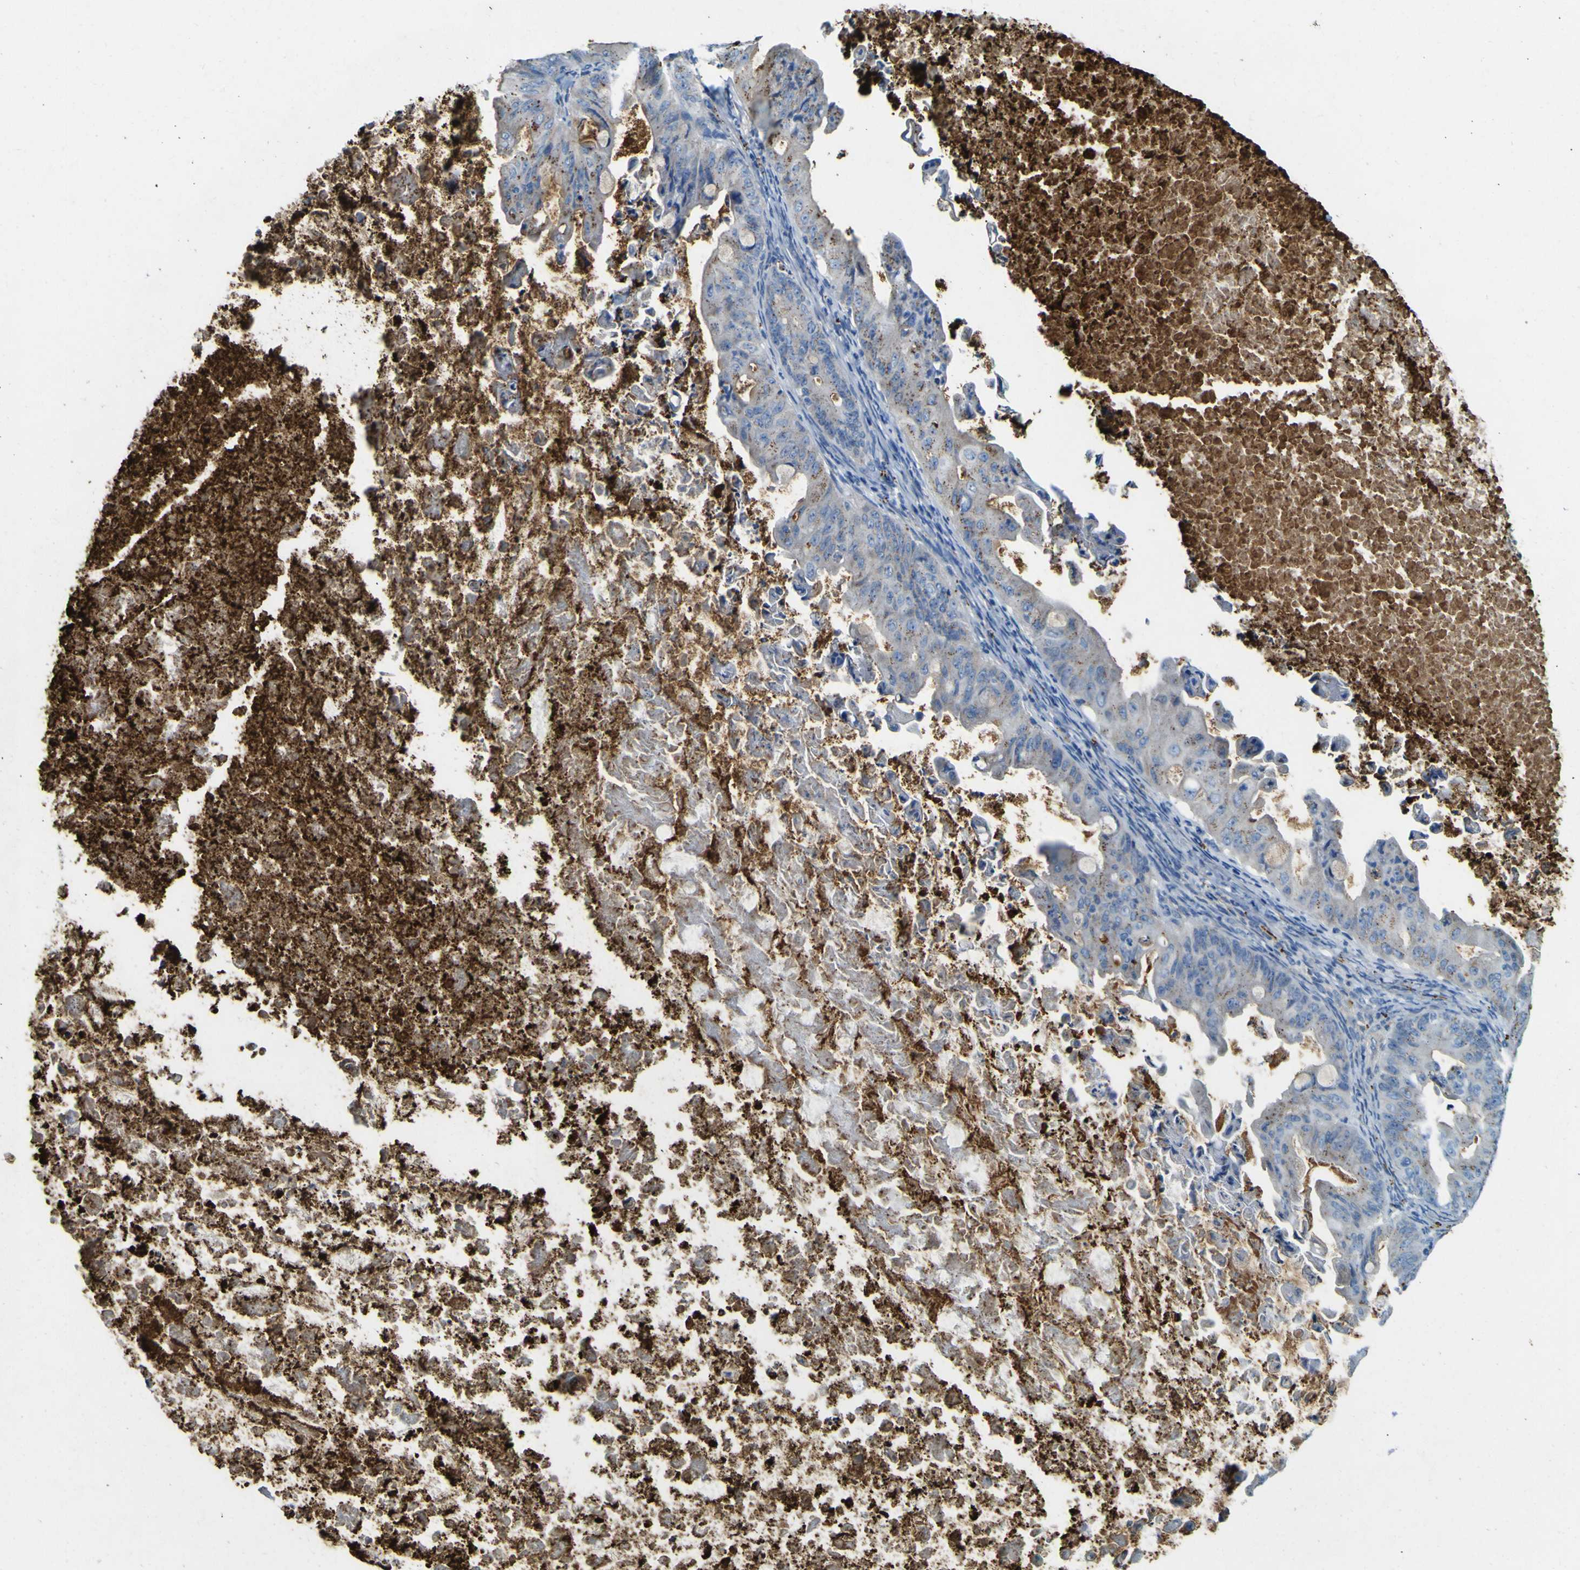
{"staining": {"intensity": "moderate", "quantity": "25%-75%", "location": "cytoplasmic/membranous"}, "tissue": "ovarian cancer", "cell_type": "Tumor cells", "image_type": "cancer", "snomed": [{"axis": "morphology", "description": "Cystadenocarcinoma, mucinous, NOS"}, {"axis": "topography", "description": "Ovary"}], "caption": "Ovarian cancer was stained to show a protein in brown. There is medium levels of moderate cytoplasmic/membranous positivity in about 25%-75% of tumor cells.", "gene": "PDE9A", "patient": {"sex": "female", "age": 37}}